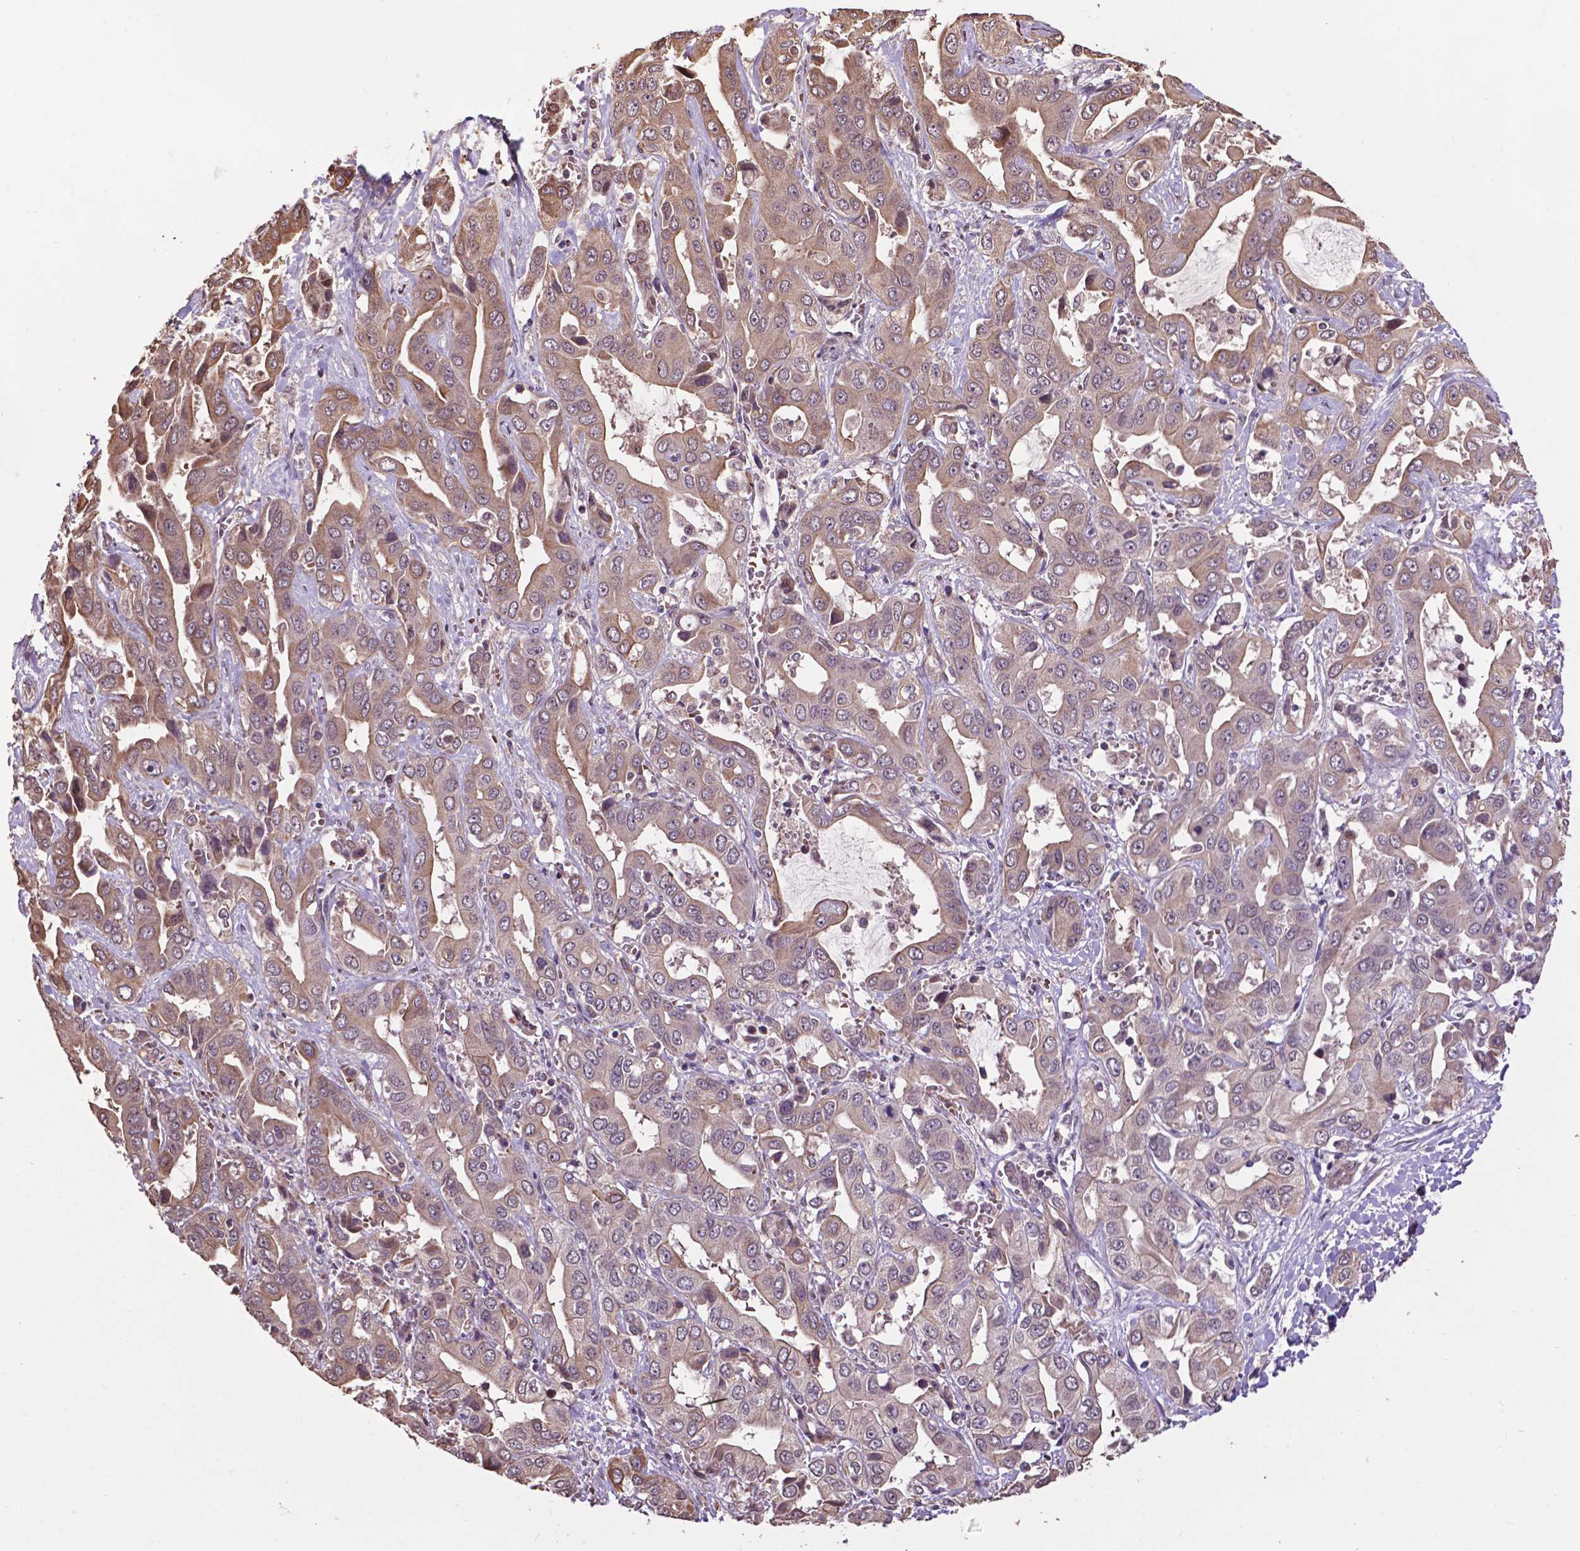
{"staining": {"intensity": "weak", "quantity": ">75%", "location": "cytoplasmic/membranous"}, "tissue": "liver cancer", "cell_type": "Tumor cells", "image_type": "cancer", "snomed": [{"axis": "morphology", "description": "Cholangiocarcinoma"}, {"axis": "topography", "description": "Liver"}], "caption": "Protein analysis of liver cholangiocarcinoma tissue demonstrates weak cytoplasmic/membranous staining in approximately >75% of tumor cells.", "gene": "GLRA2", "patient": {"sex": "female", "age": 52}}